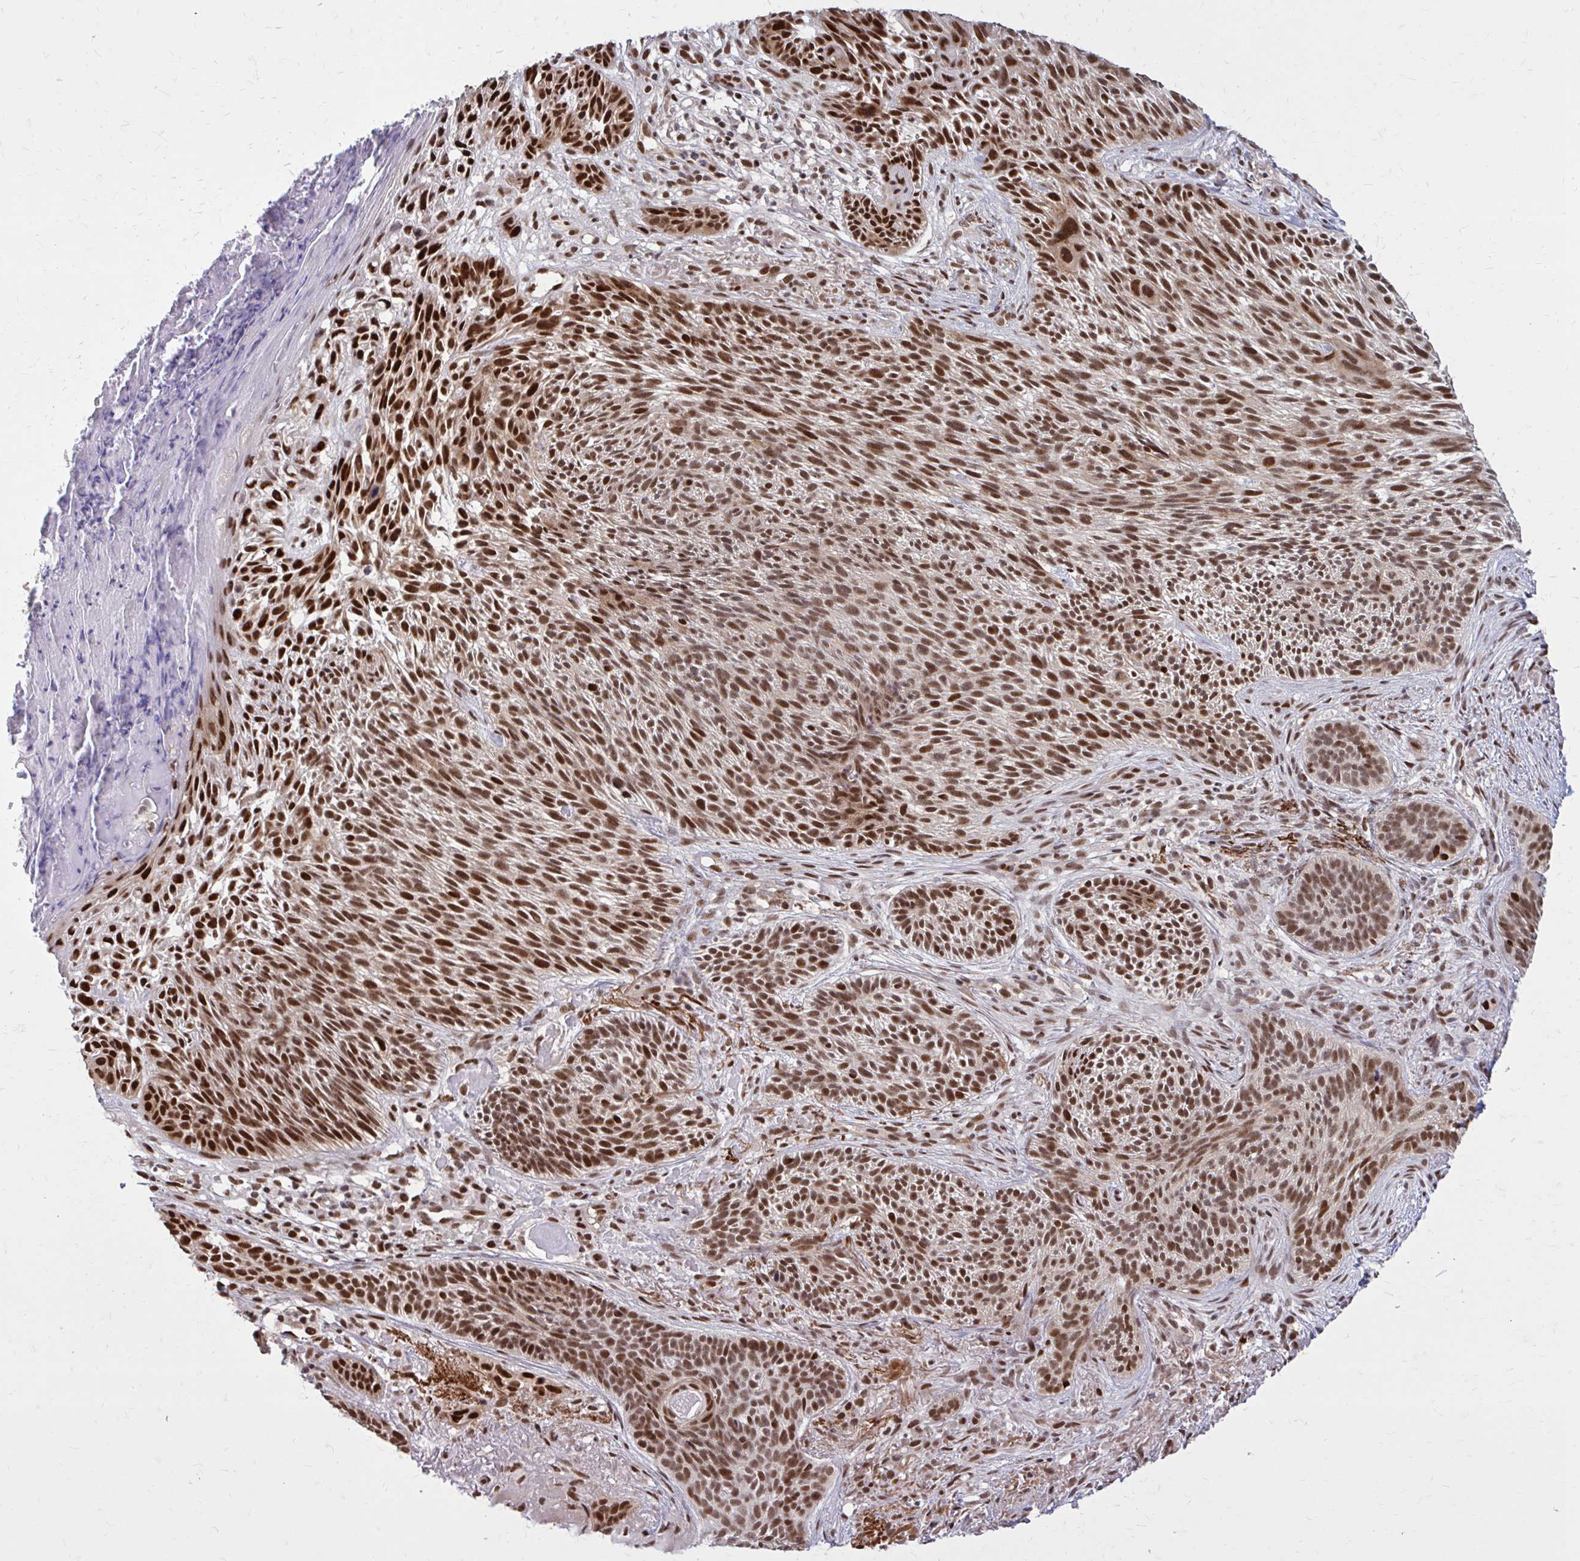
{"staining": {"intensity": "strong", "quantity": ">75%", "location": "nuclear"}, "tissue": "skin cancer", "cell_type": "Tumor cells", "image_type": "cancer", "snomed": [{"axis": "morphology", "description": "Basal cell carcinoma"}, {"axis": "topography", "description": "Skin"}], "caption": "Immunohistochemistry (IHC) histopathology image of neoplastic tissue: skin cancer (basal cell carcinoma) stained using immunohistochemistry displays high levels of strong protein expression localized specifically in the nuclear of tumor cells, appearing as a nuclear brown color.", "gene": "PSME4", "patient": {"sex": "female", "age": 78}}